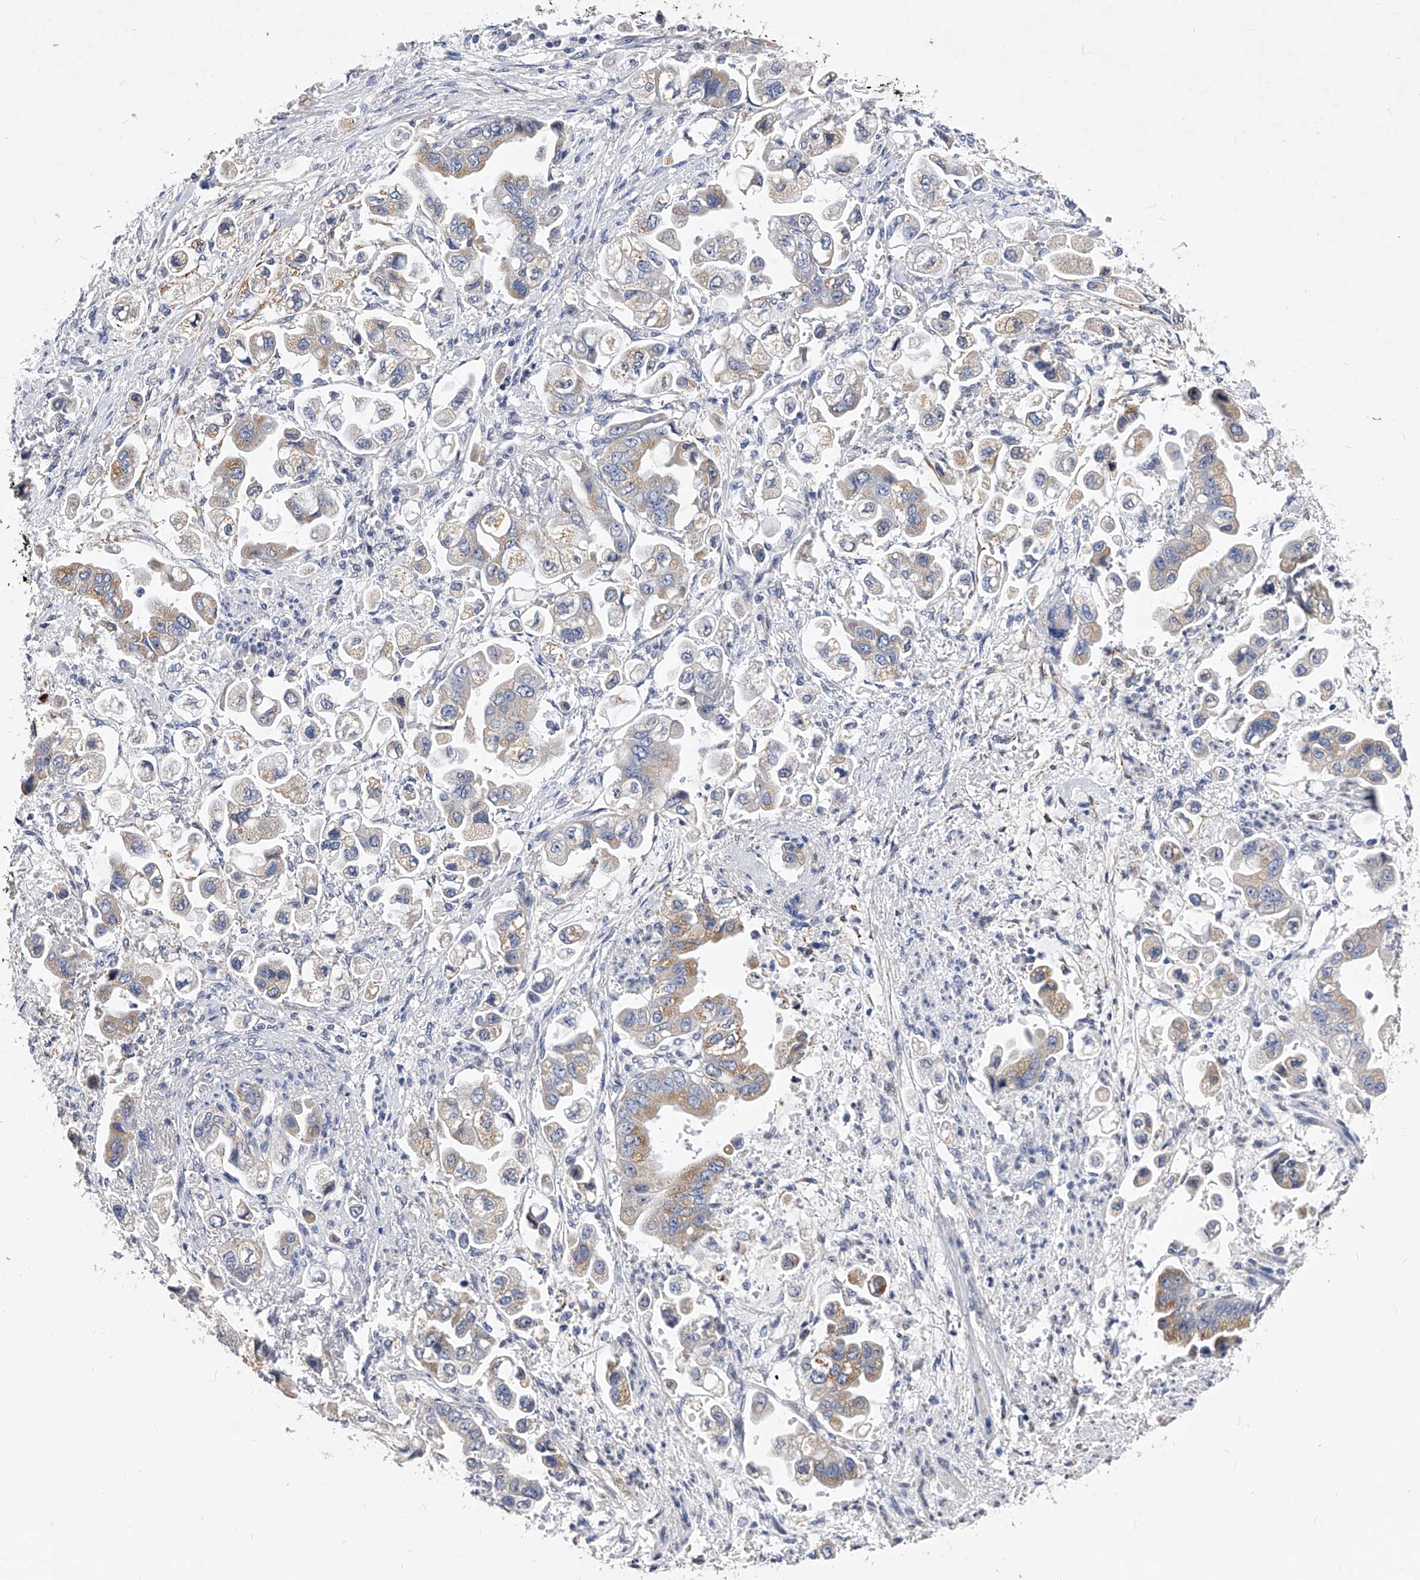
{"staining": {"intensity": "weak", "quantity": "25%-75%", "location": "cytoplasmic/membranous"}, "tissue": "stomach cancer", "cell_type": "Tumor cells", "image_type": "cancer", "snomed": [{"axis": "morphology", "description": "Adenocarcinoma, NOS"}, {"axis": "topography", "description": "Stomach"}], "caption": "An immunohistochemistry image of tumor tissue is shown. Protein staining in brown shows weak cytoplasmic/membranous positivity in stomach adenocarcinoma within tumor cells. The protein is shown in brown color, while the nuclei are stained blue.", "gene": "ZNF529", "patient": {"sex": "male", "age": 62}}